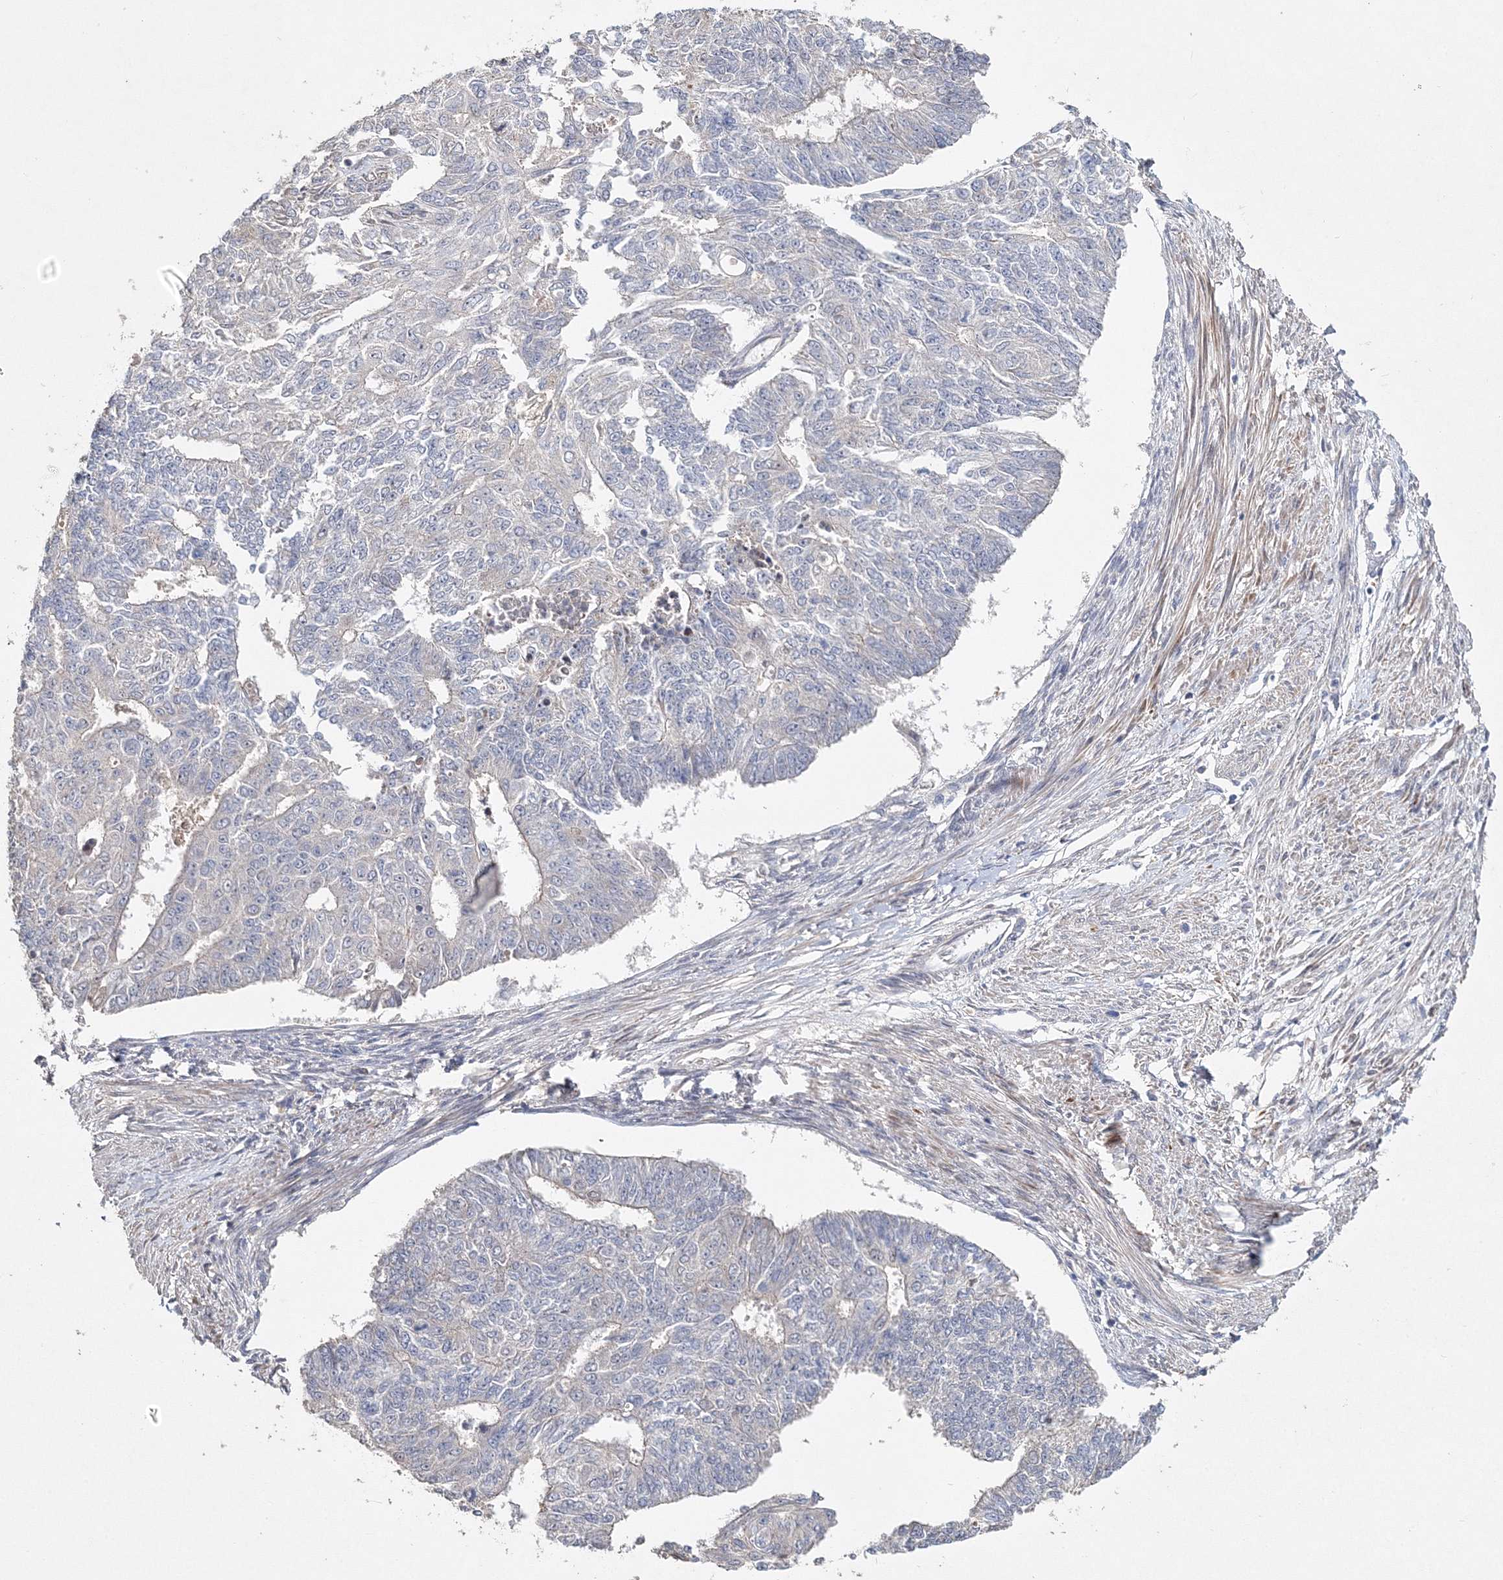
{"staining": {"intensity": "negative", "quantity": "none", "location": "none"}, "tissue": "endometrial cancer", "cell_type": "Tumor cells", "image_type": "cancer", "snomed": [{"axis": "morphology", "description": "Adenocarcinoma, NOS"}, {"axis": "topography", "description": "Endometrium"}], "caption": "DAB immunohistochemical staining of human endometrial cancer shows no significant expression in tumor cells.", "gene": "GJB5", "patient": {"sex": "female", "age": 32}}